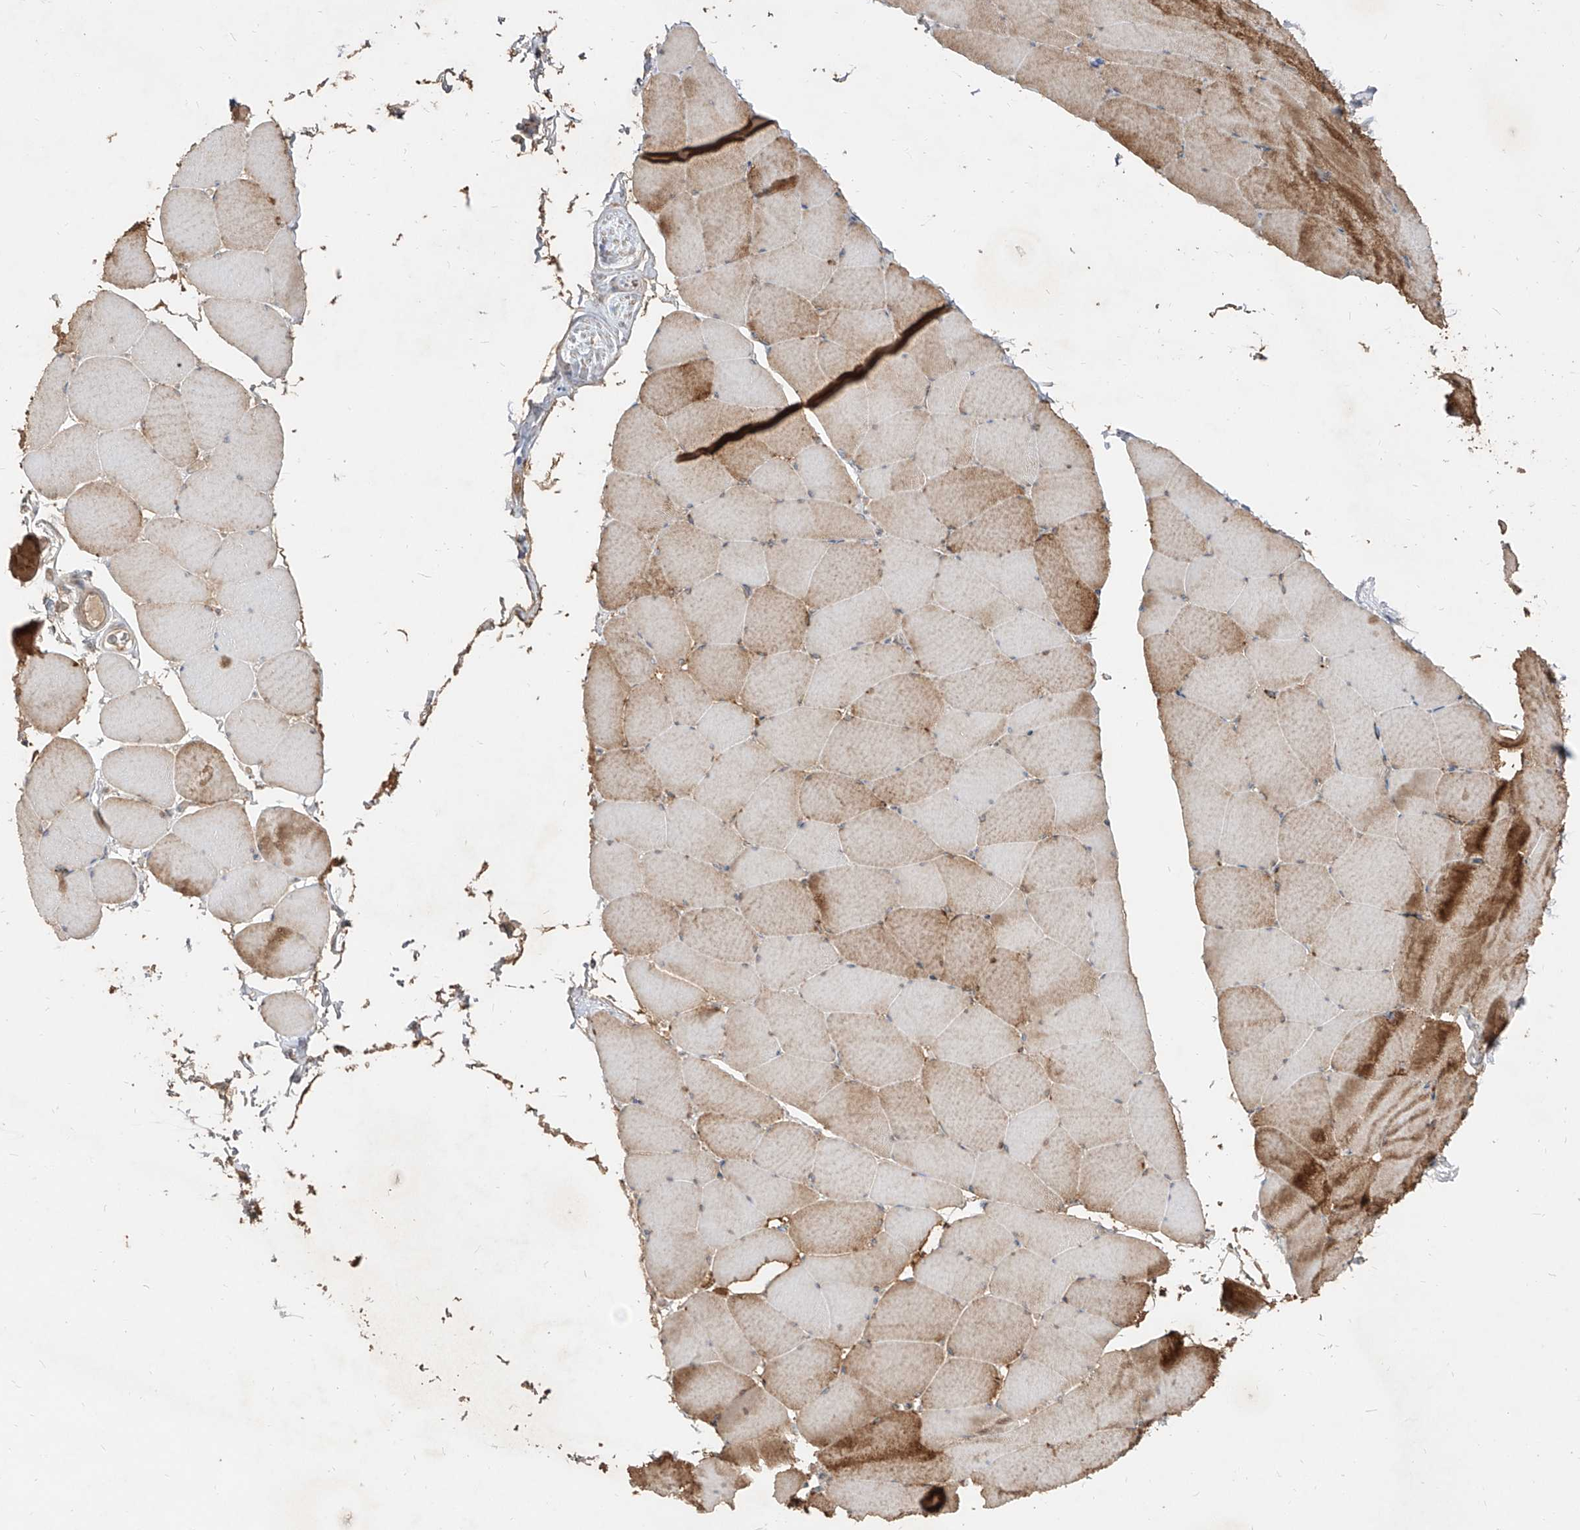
{"staining": {"intensity": "moderate", "quantity": "25%-75%", "location": "cytoplasmic/membranous"}, "tissue": "skeletal muscle", "cell_type": "Myocytes", "image_type": "normal", "snomed": [{"axis": "morphology", "description": "Normal tissue, NOS"}, {"axis": "topography", "description": "Skeletal muscle"}], "caption": "Immunohistochemical staining of benign skeletal muscle displays moderate cytoplasmic/membranous protein positivity in about 25%-75% of myocytes. (Stains: DAB in brown, nuclei in blue, Microscopy: brightfield microscopy at high magnification).", "gene": "AIM2", "patient": {"sex": "male", "age": 62}}